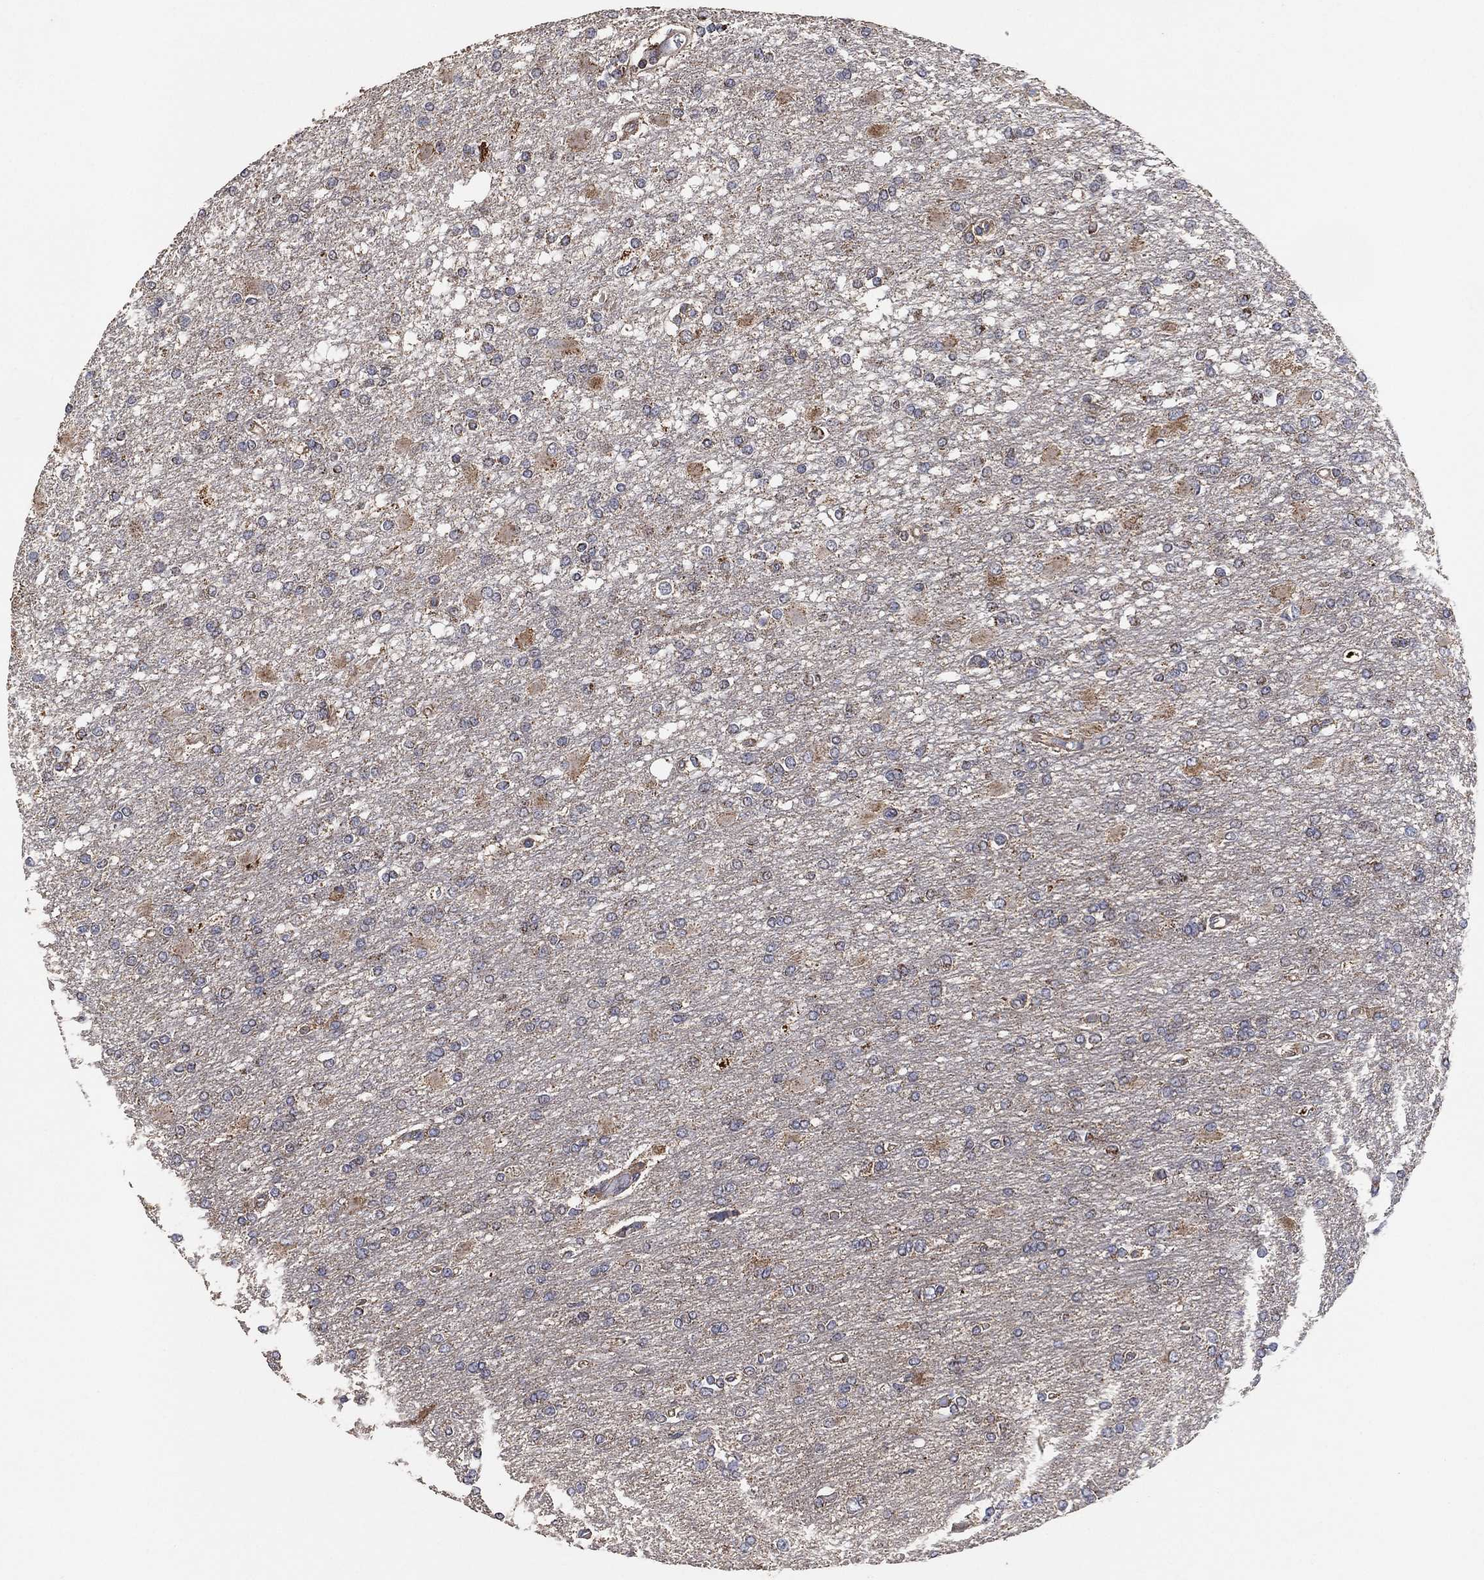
{"staining": {"intensity": "weak", "quantity": "<25%", "location": "cytoplasmic/membranous"}, "tissue": "glioma", "cell_type": "Tumor cells", "image_type": "cancer", "snomed": [{"axis": "morphology", "description": "Glioma, malignant, High grade"}, {"axis": "topography", "description": "Cerebral cortex"}], "caption": "Protein analysis of glioma shows no significant expression in tumor cells.", "gene": "LIMD1", "patient": {"sex": "male", "age": 79}}